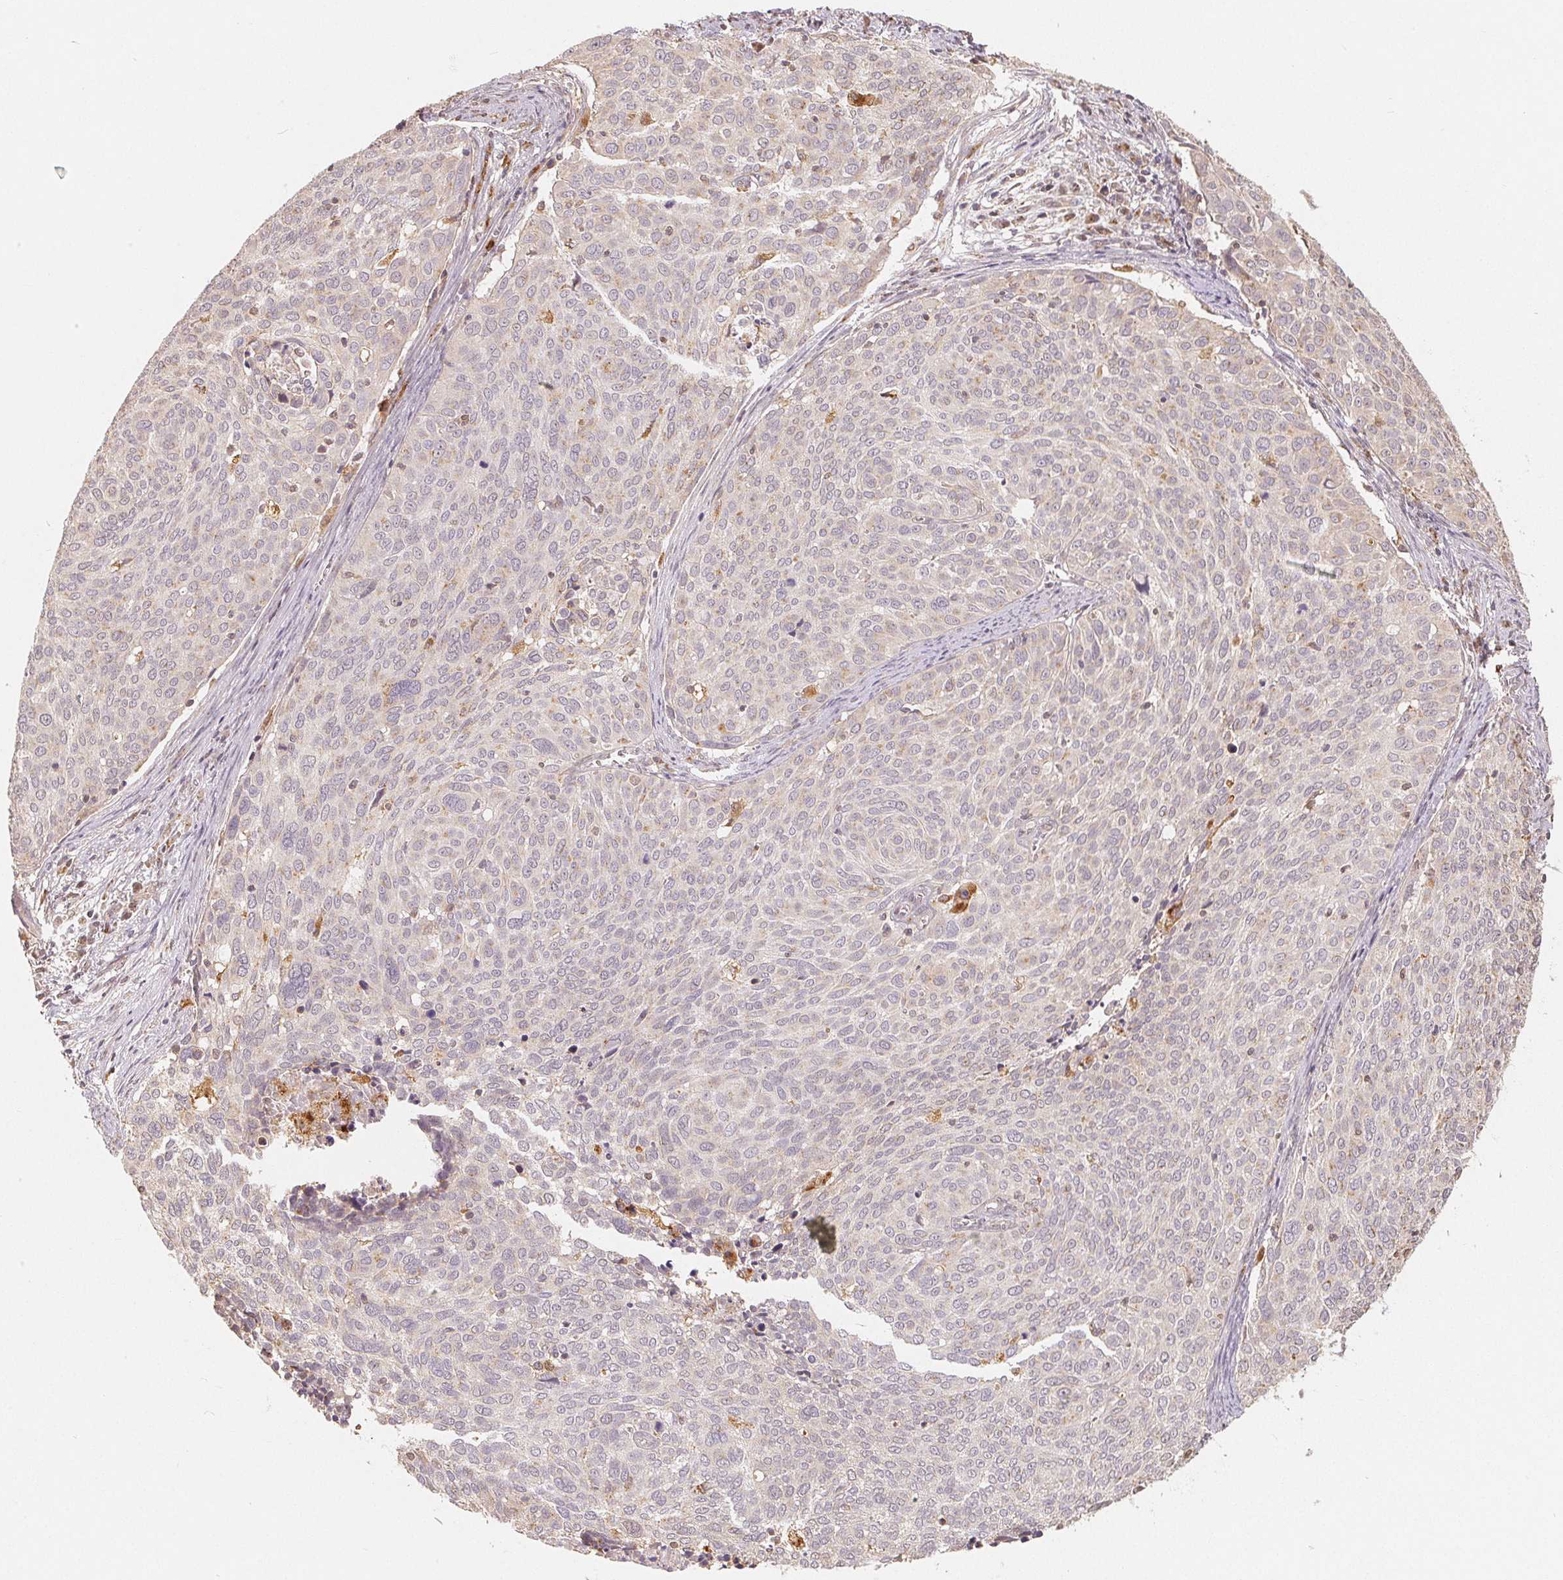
{"staining": {"intensity": "negative", "quantity": "none", "location": "none"}, "tissue": "cervical cancer", "cell_type": "Tumor cells", "image_type": "cancer", "snomed": [{"axis": "morphology", "description": "Squamous cell carcinoma, NOS"}, {"axis": "topography", "description": "Cervix"}], "caption": "Cervical squamous cell carcinoma was stained to show a protein in brown. There is no significant expression in tumor cells. (DAB (3,3'-diaminobenzidine) immunohistochemistry (IHC) with hematoxylin counter stain).", "gene": "GUSB", "patient": {"sex": "female", "age": 39}}